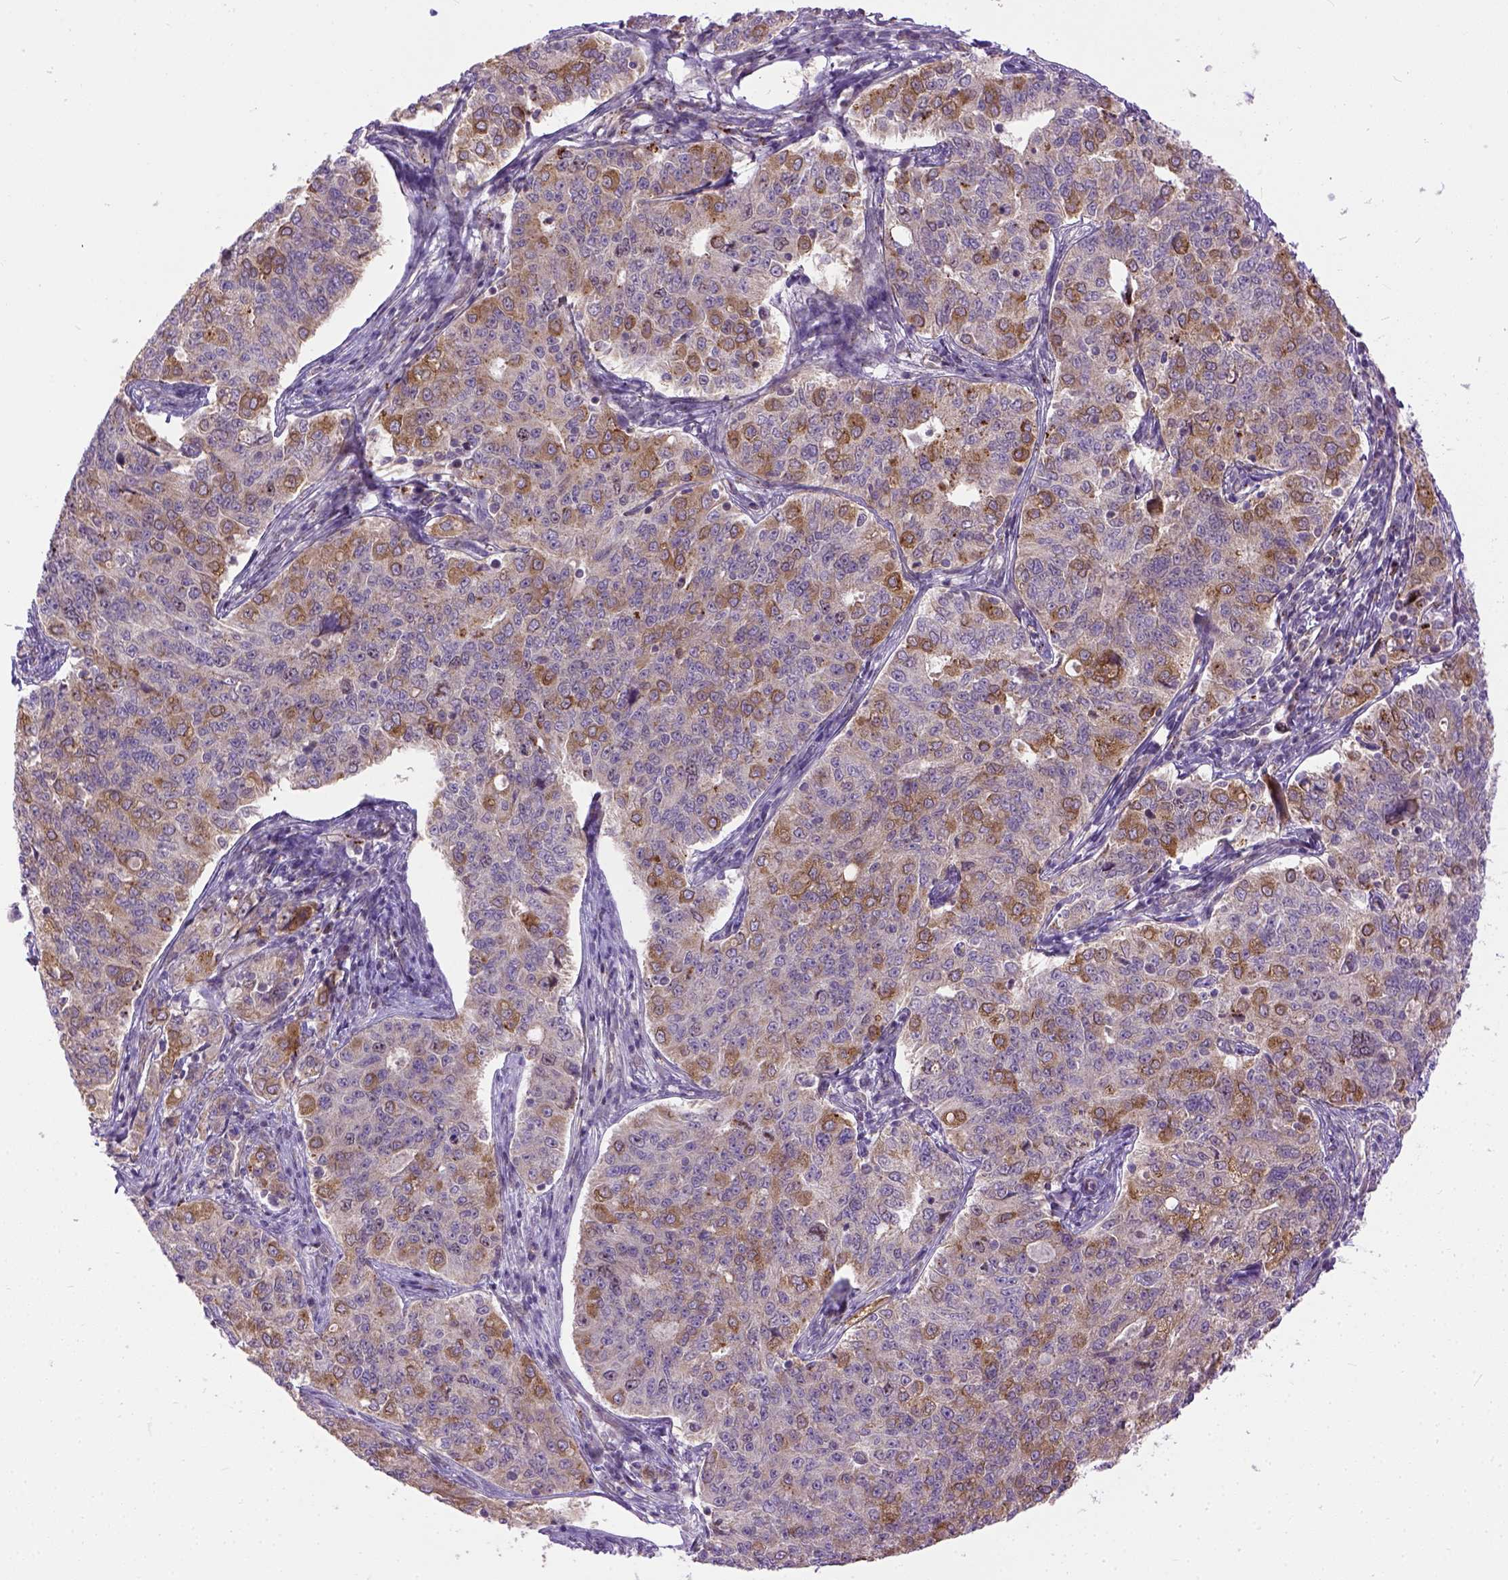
{"staining": {"intensity": "moderate", "quantity": "<25%", "location": "cytoplasmic/membranous"}, "tissue": "endometrial cancer", "cell_type": "Tumor cells", "image_type": "cancer", "snomed": [{"axis": "morphology", "description": "Adenocarcinoma, NOS"}, {"axis": "topography", "description": "Endometrium"}], "caption": "Protein staining displays moderate cytoplasmic/membranous staining in about <25% of tumor cells in endometrial adenocarcinoma.", "gene": "KAZN", "patient": {"sex": "female", "age": 43}}